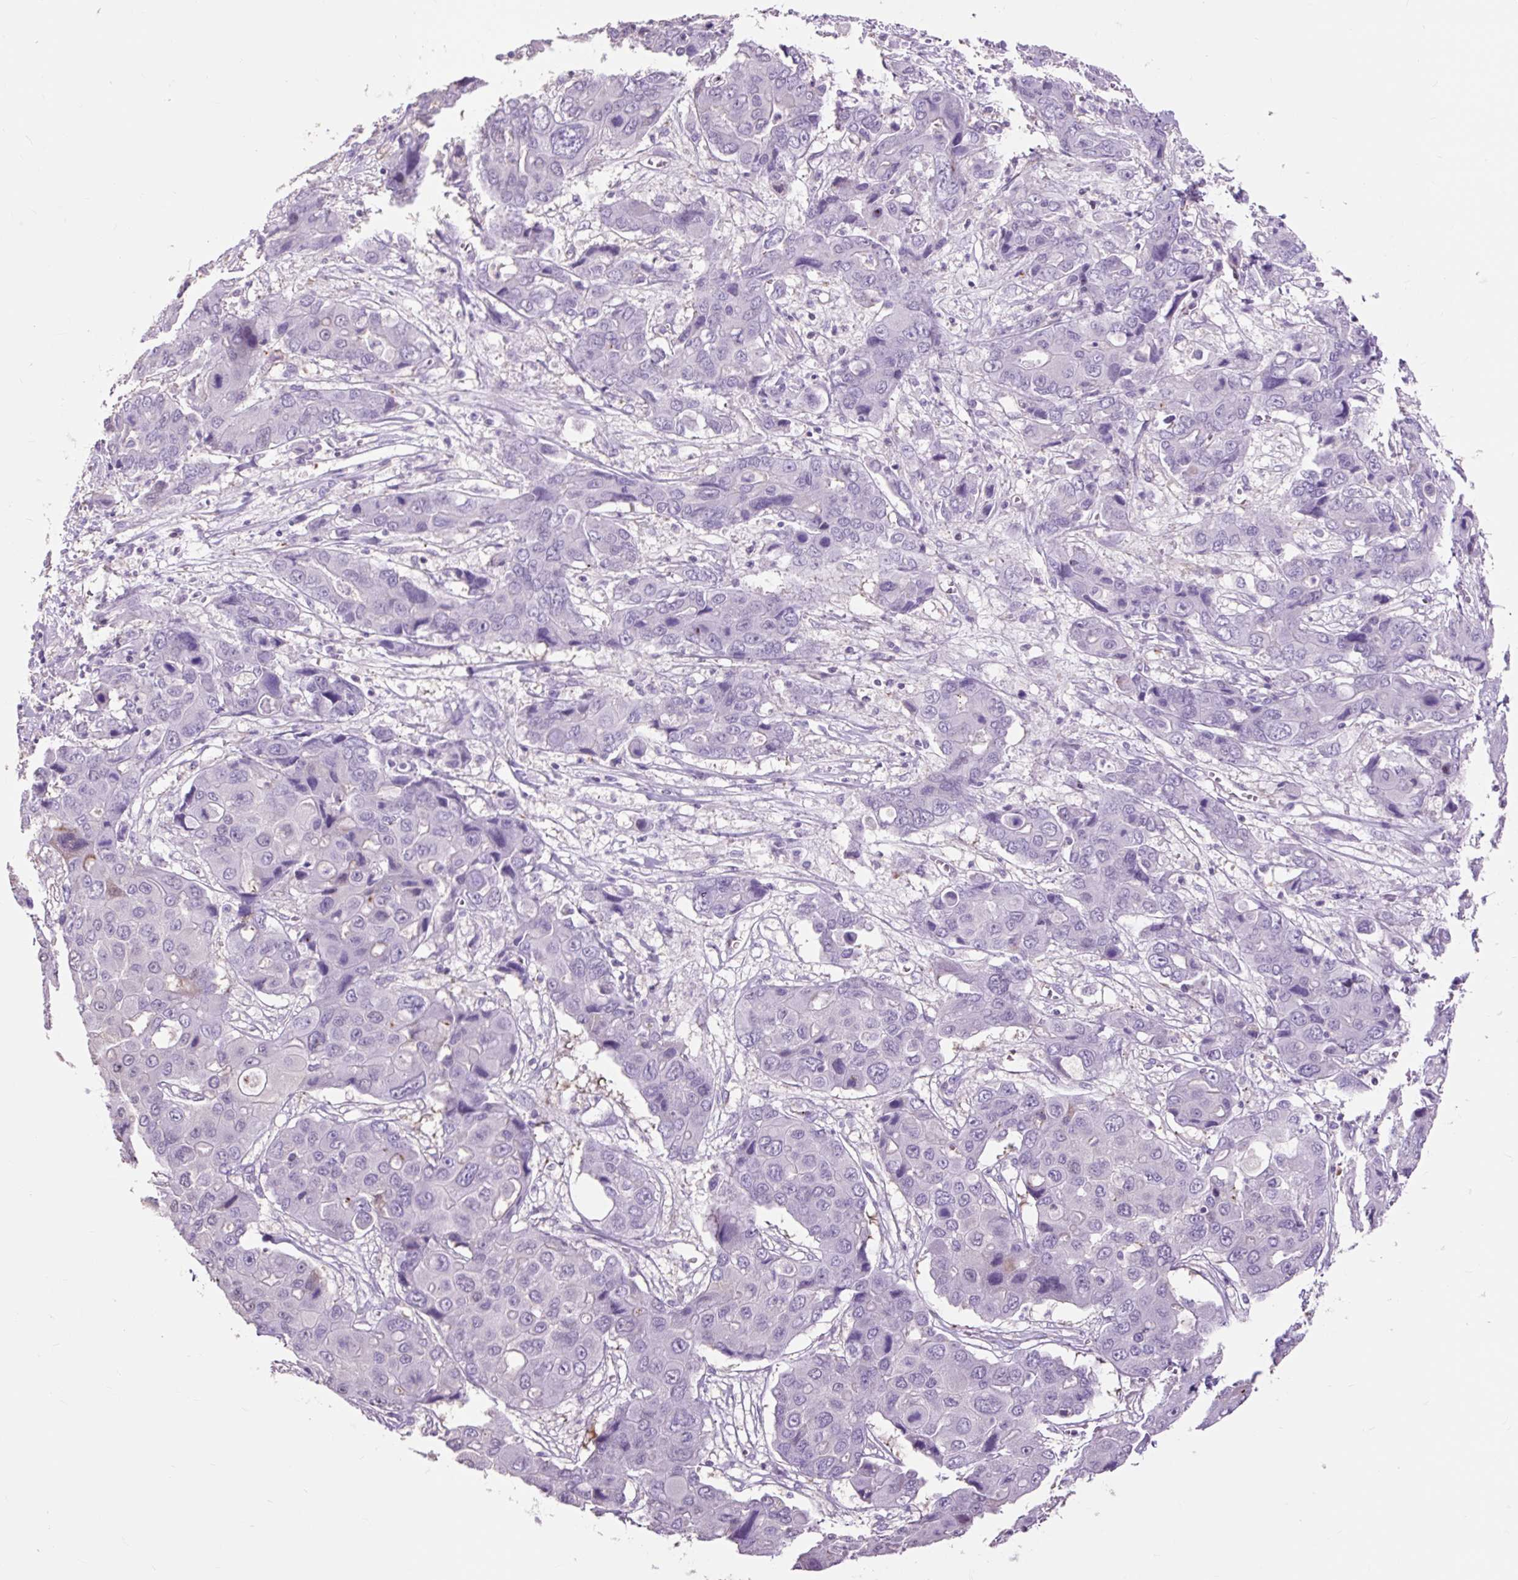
{"staining": {"intensity": "negative", "quantity": "none", "location": "none"}, "tissue": "liver cancer", "cell_type": "Tumor cells", "image_type": "cancer", "snomed": [{"axis": "morphology", "description": "Cholangiocarcinoma"}, {"axis": "topography", "description": "Liver"}], "caption": "Immunohistochemical staining of liver cholangiocarcinoma demonstrates no significant staining in tumor cells.", "gene": "OR10A7", "patient": {"sex": "male", "age": 67}}